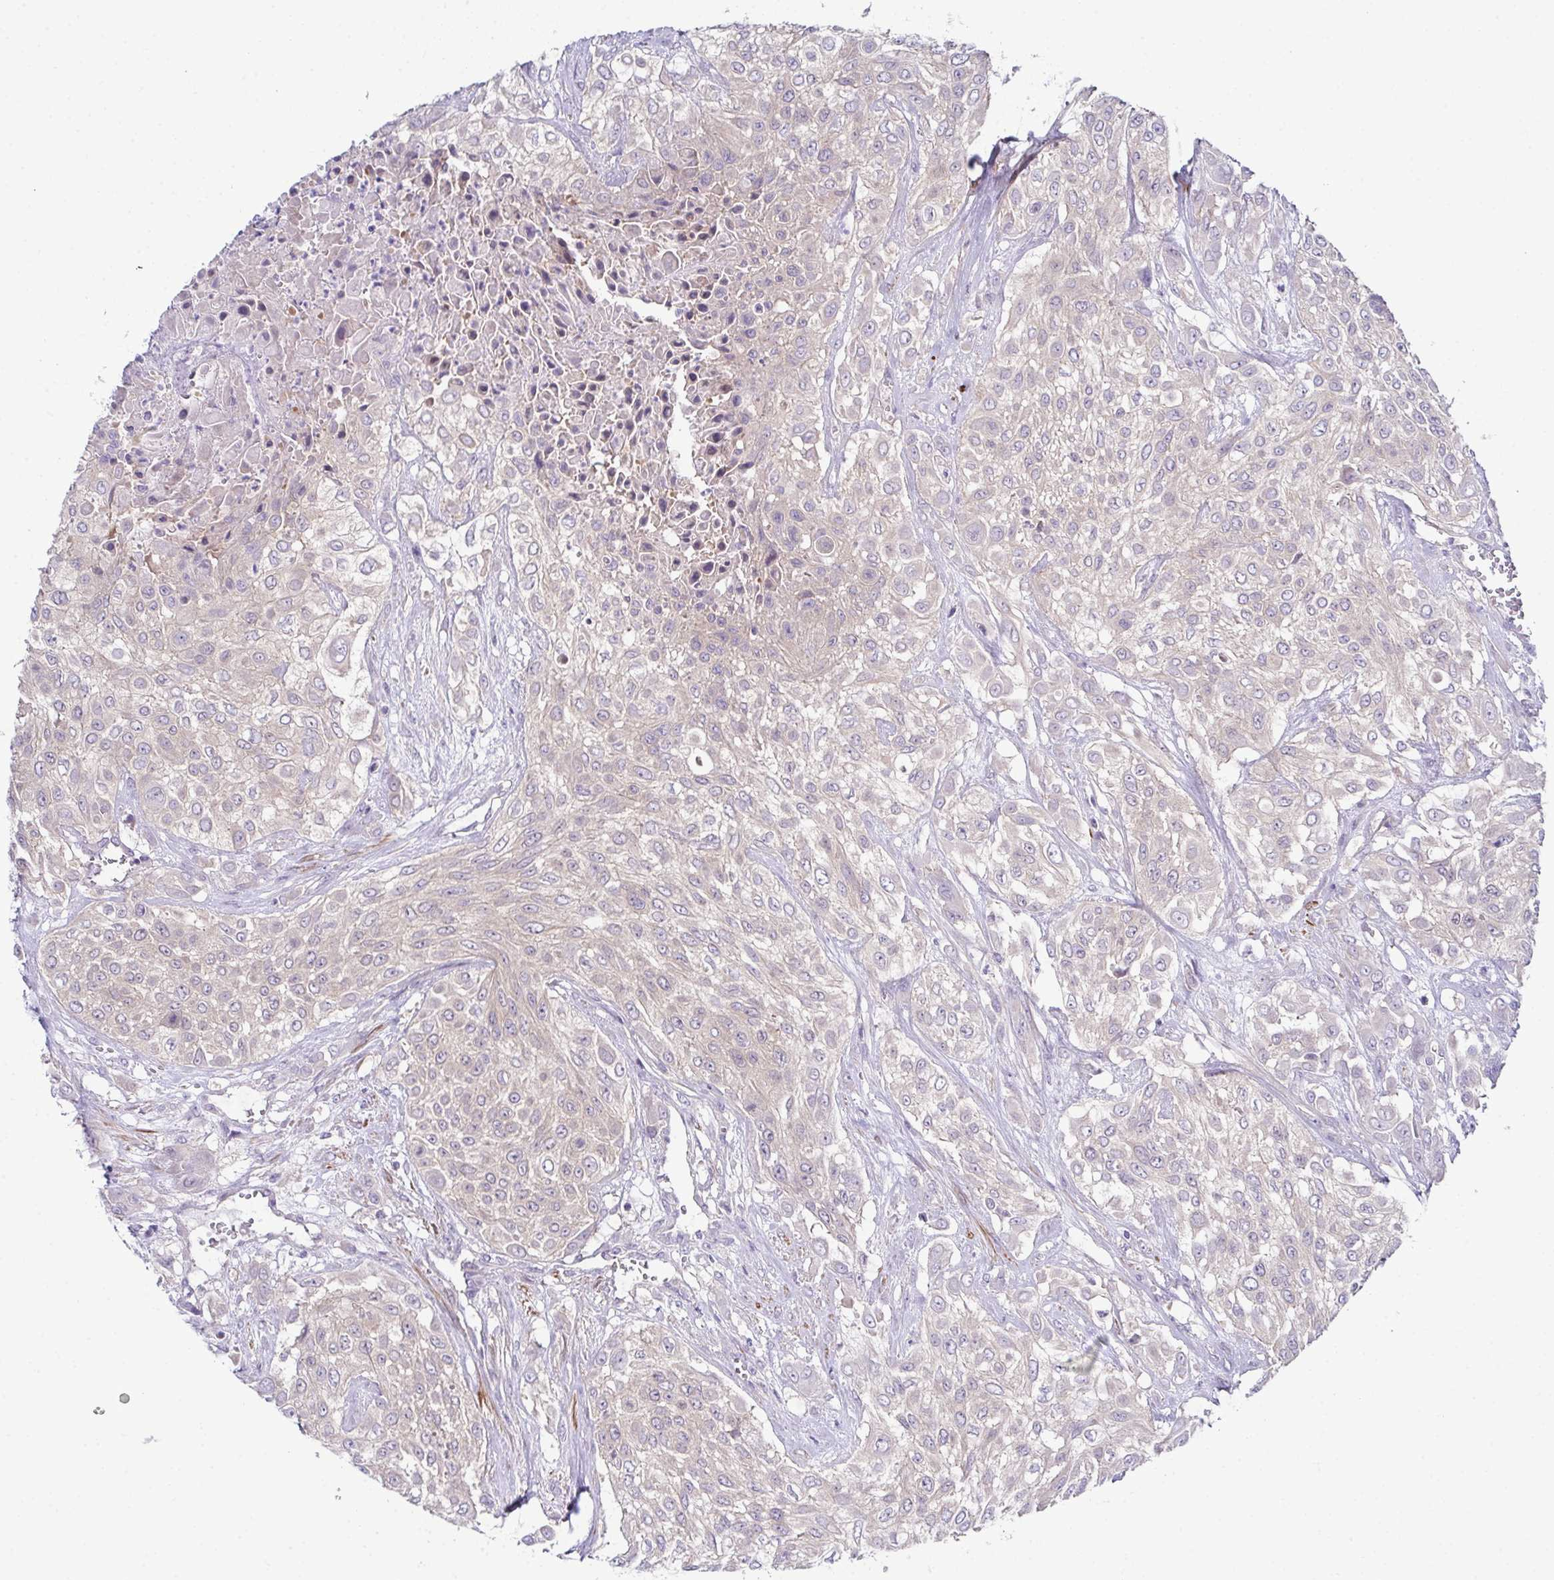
{"staining": {"intensity": "negative", "quantity": "none", "location": "none"}, "tissue": "urothelial cancer", "cell_type": "Tumor cells", "image_type": "cancer", "snomed": [{"axis": "morphology", "description": "Urothelial carcinoma, High grade"}, {"axis": "topography", "description": "Urinary bladder"}], "caption": "A photomicrograph of high-grade urothelial carcinoma stained for a protein shows no brown staining in tumor cells.", "gene": "CFAP97D1", "patient": {"sex": "male", "age": 57}}